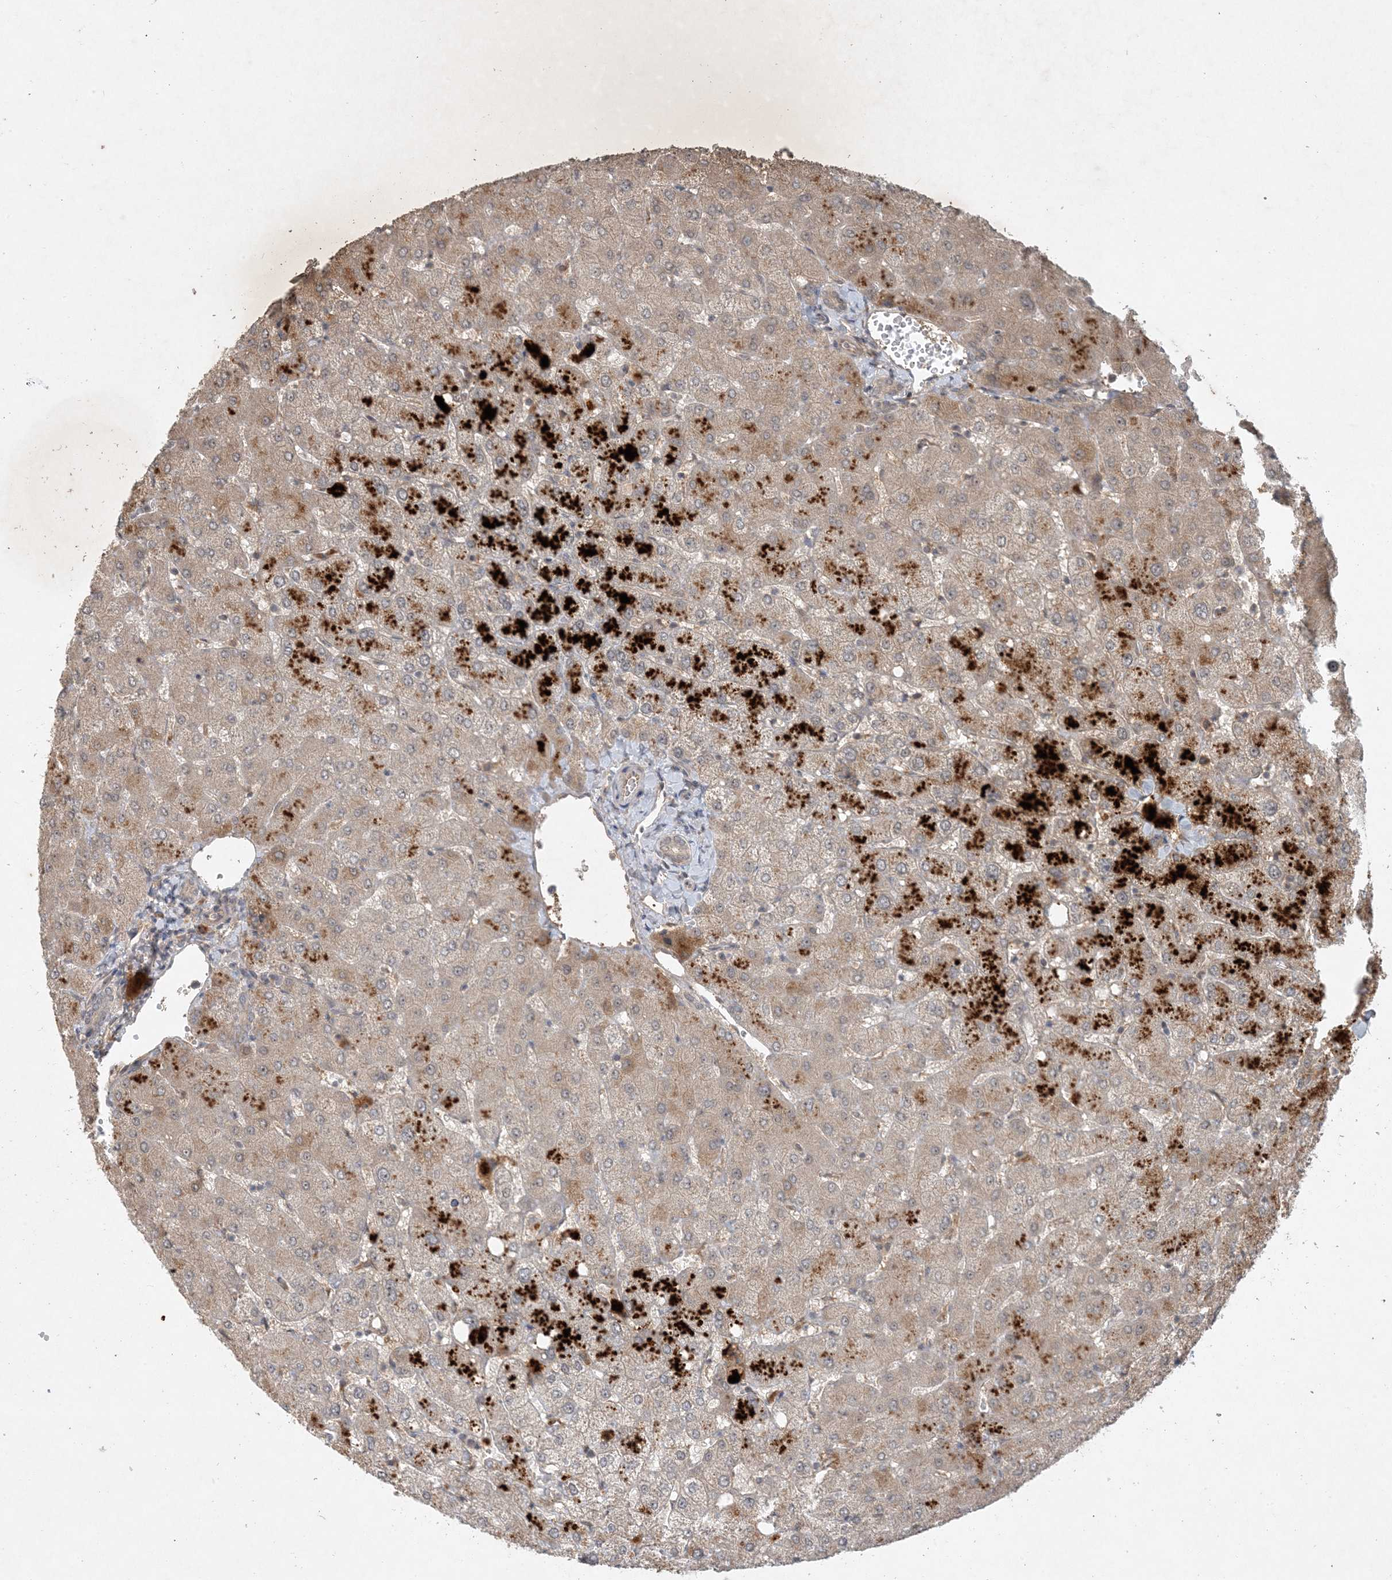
{"staining": {"intensity": "negative", "quantity": "none", "location": "none"}, "tissue": "liver", "cell_type": "Cholangiocytes", "image_type": "normal", "snomed": [{"axis": "morphology", "description": "Normal tissue, NOS"}, {"axis": "topography", "description": "Liver"}], "caption": "This is an IHC micrograph of benign human liver. There is no staining in cholangiocytes.", "gene": "ZCCHC4", "patient": {"sex": "female", "age": 54}}